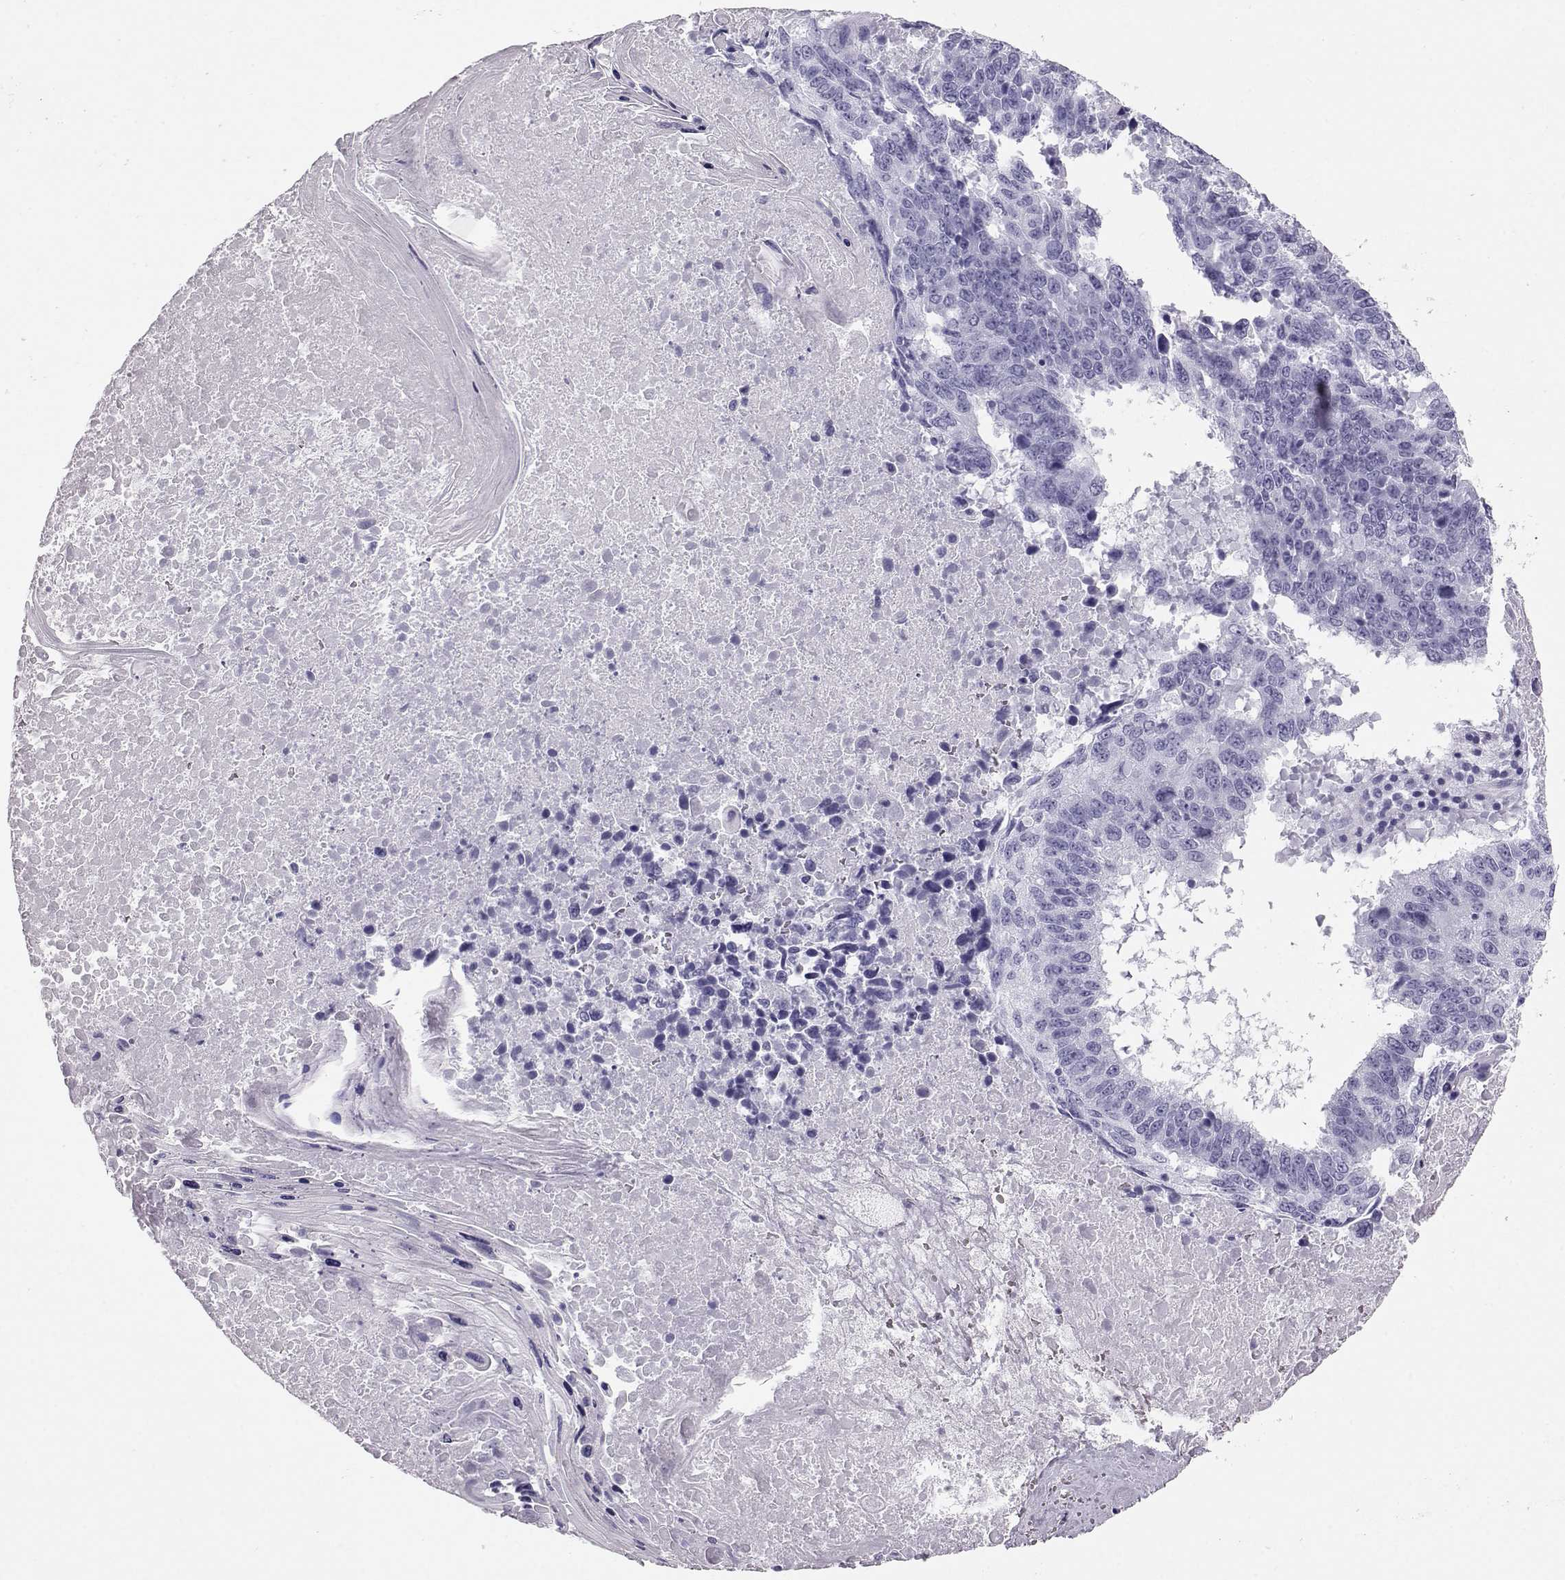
{"staining": {"intensity": "negative", "quantity": "none", "location": "none"}, "tissue": "lung cancer", "cell_type": "Tumor cells", "image_type": "cancer", "snomed": [{"axis": "morphology", "description": "Squamous cell carcinoma, NOS"}, {"axis": "topography", "description": "Lung"}], "caption": "This is an immunohistochemistry (IHC) histopathology image of human lung cancer (squamous cell carcinoma). There is no staining in tumor cells.", "gene": "RD3", "patient": {"sex": "male", "age": 73}}